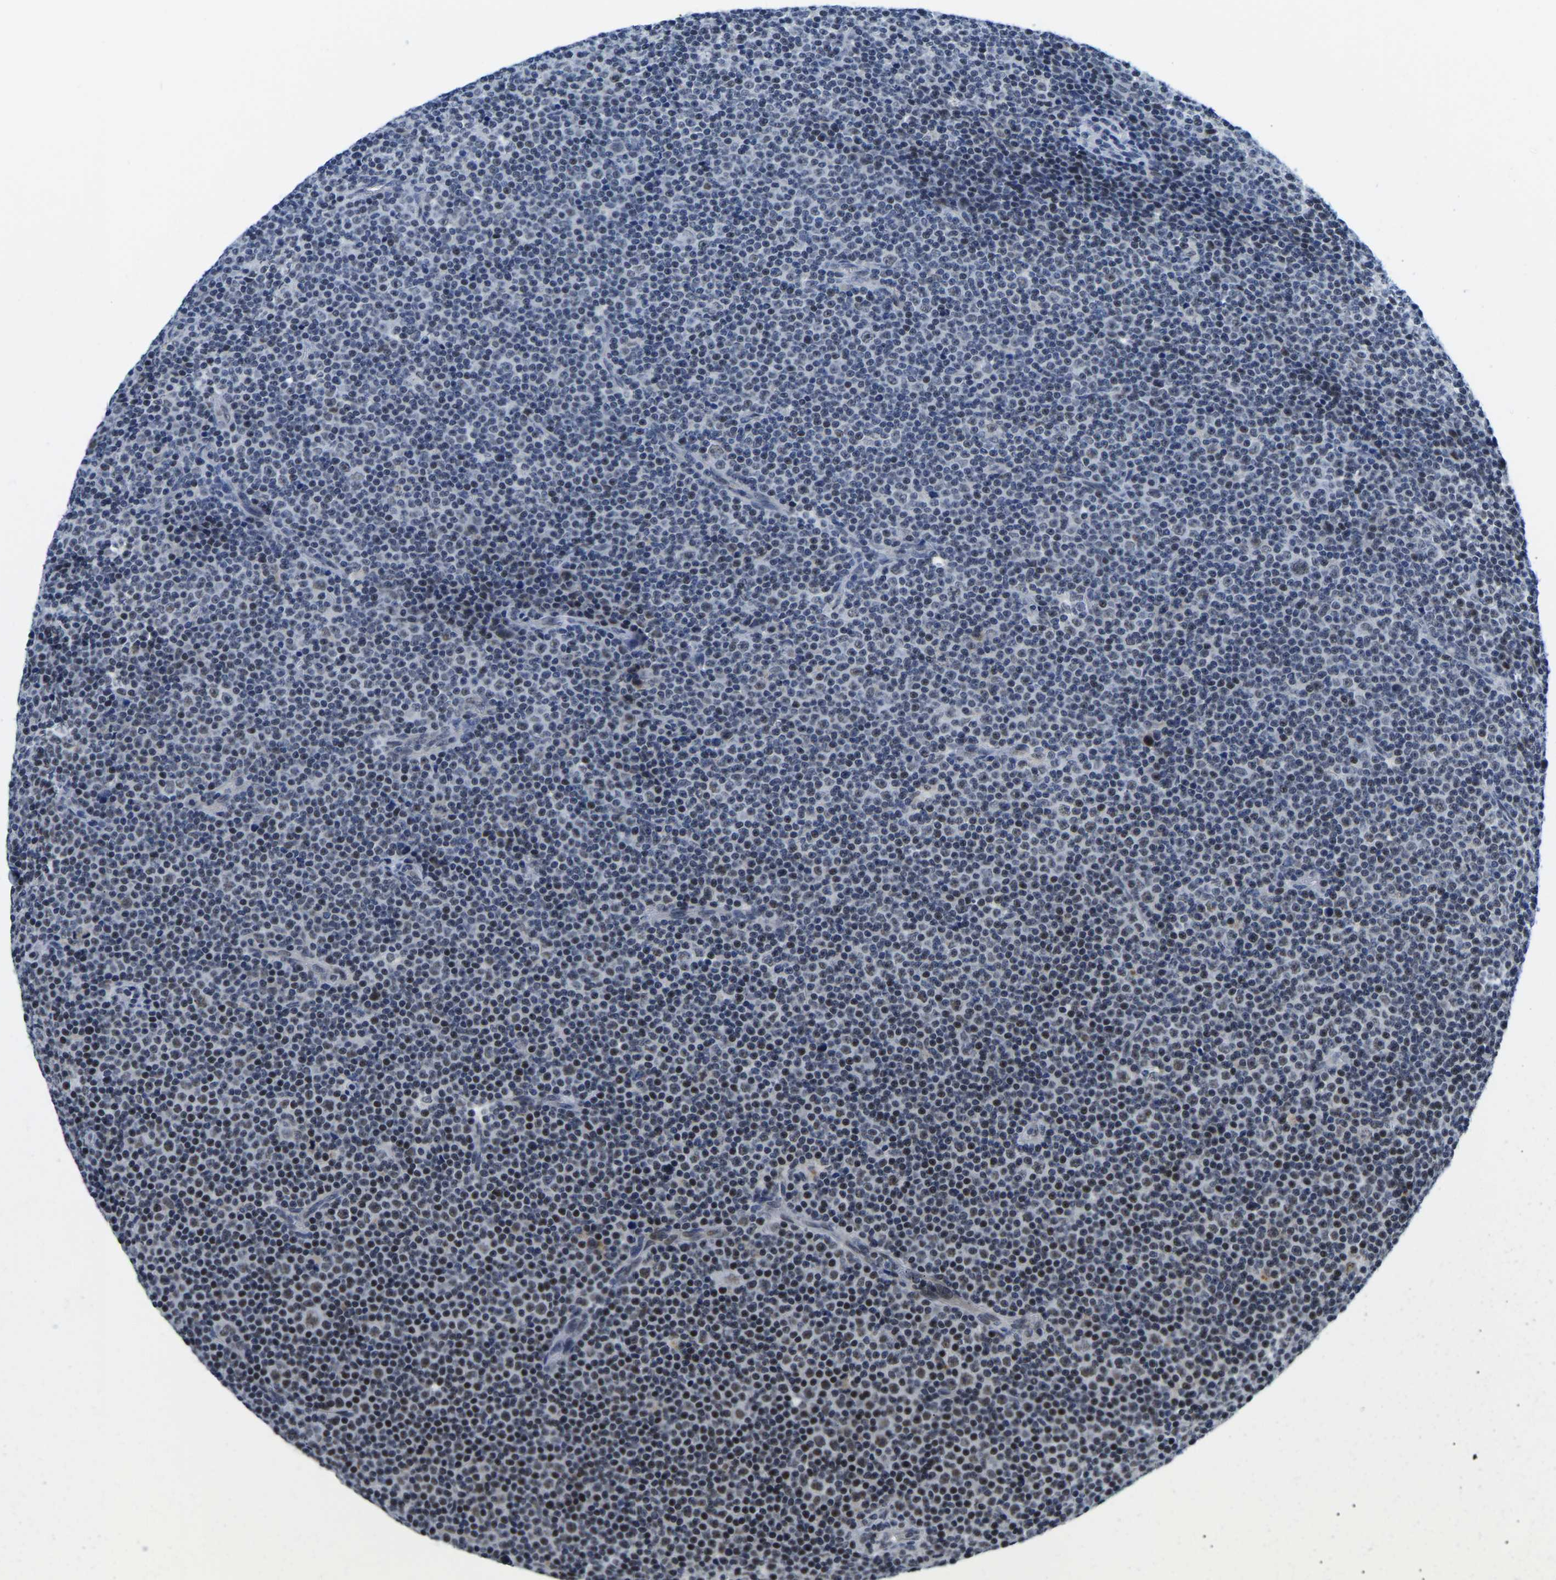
{"staining": {"intensity": "weak", "quantity": "<25%", "location": "nuclear"}, "tissue": "lymphoma", "cell_type": "Tumor cells", "image_type": "cancer", "snomed": [{"axis": "morphology", "description": "Malignant lymphoma, non-Hodgkin's type, Low grade"}, {"axis": "topography", "description": "Lymph node"}], "caption": "Lymphoma was stained to show a protein in brown. There is no significant staining in tumor cells.", "gene": "POLDIP3", "patient": {"sex": "female", "age": 67}}